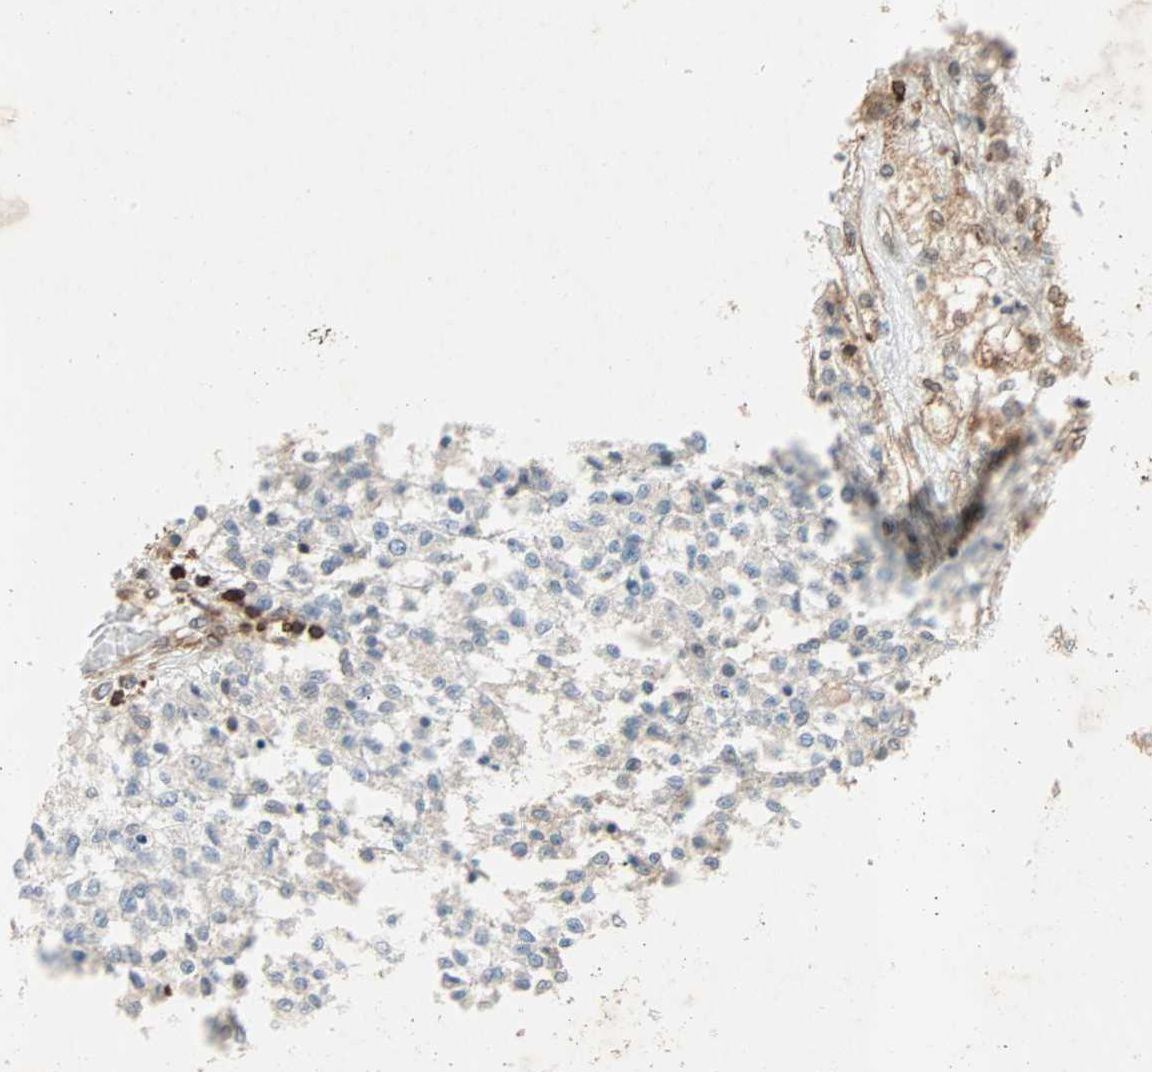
{"staining": {"intensity": "weak", "quantity": "<25%", "location": "cytoplasmic/membranous"}, "tissue": "testis cancer", "cell_type": "Tumor cells", "image_type": "cancer", "snomed": [{"axis": "morphology", "description": "Seminoma, NOS"}, {"axis": "topography", "description": "Testis"}], "caption": "Immunohistochemistry (IHC) histopathology image of human testis cancer stained for a protein (brown), which shows no positivity in tumor cells.", "gene": "TAPBP", "patient": {"sex": "male", "age": 59}}